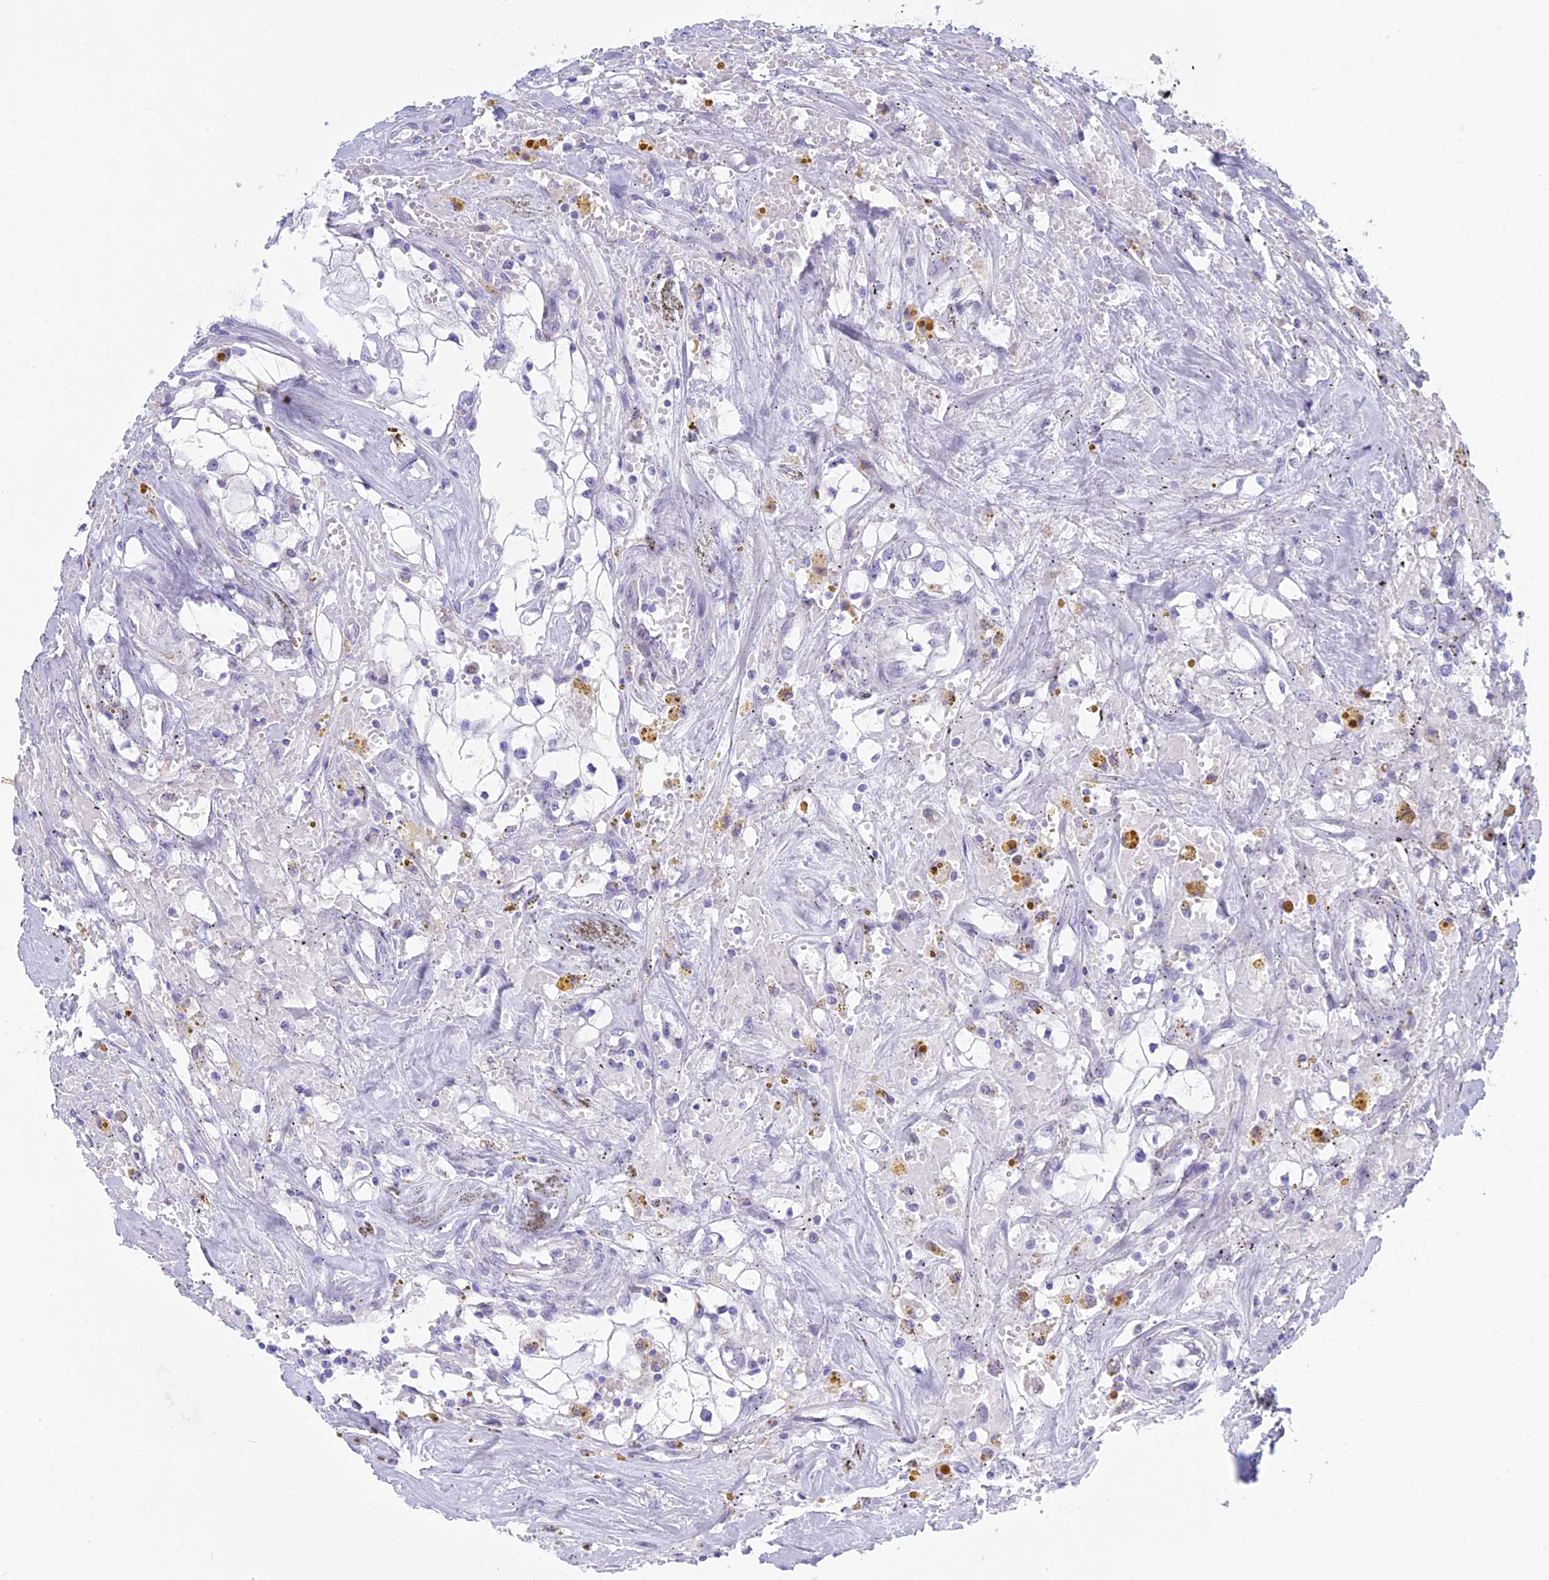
{"staining": {"intensity": "negative", "quantity": "none", "location": "none"}, "tissue": "renal cancer", "cell_type": "Tumor cells", "image_type": "cancer", "snomed": [{"axis": "morphology", "description": "Adenocarcinoma, NOS"}, {"axis": "topography", "description": "Kidney"}], "caption": "Immunohistochemical staining of human renal adenocarcinoma displays no significant expression in tumor cells. (Stains: DAB (3,3'-diaminobenzidine) immunohistochemistry (IHC) with hematoxylin counter stain, Microscopy: brightfield microscopy at high magnification).", "gene": "LHFPL2", "patient": {"sex": "male", "age": 56}}